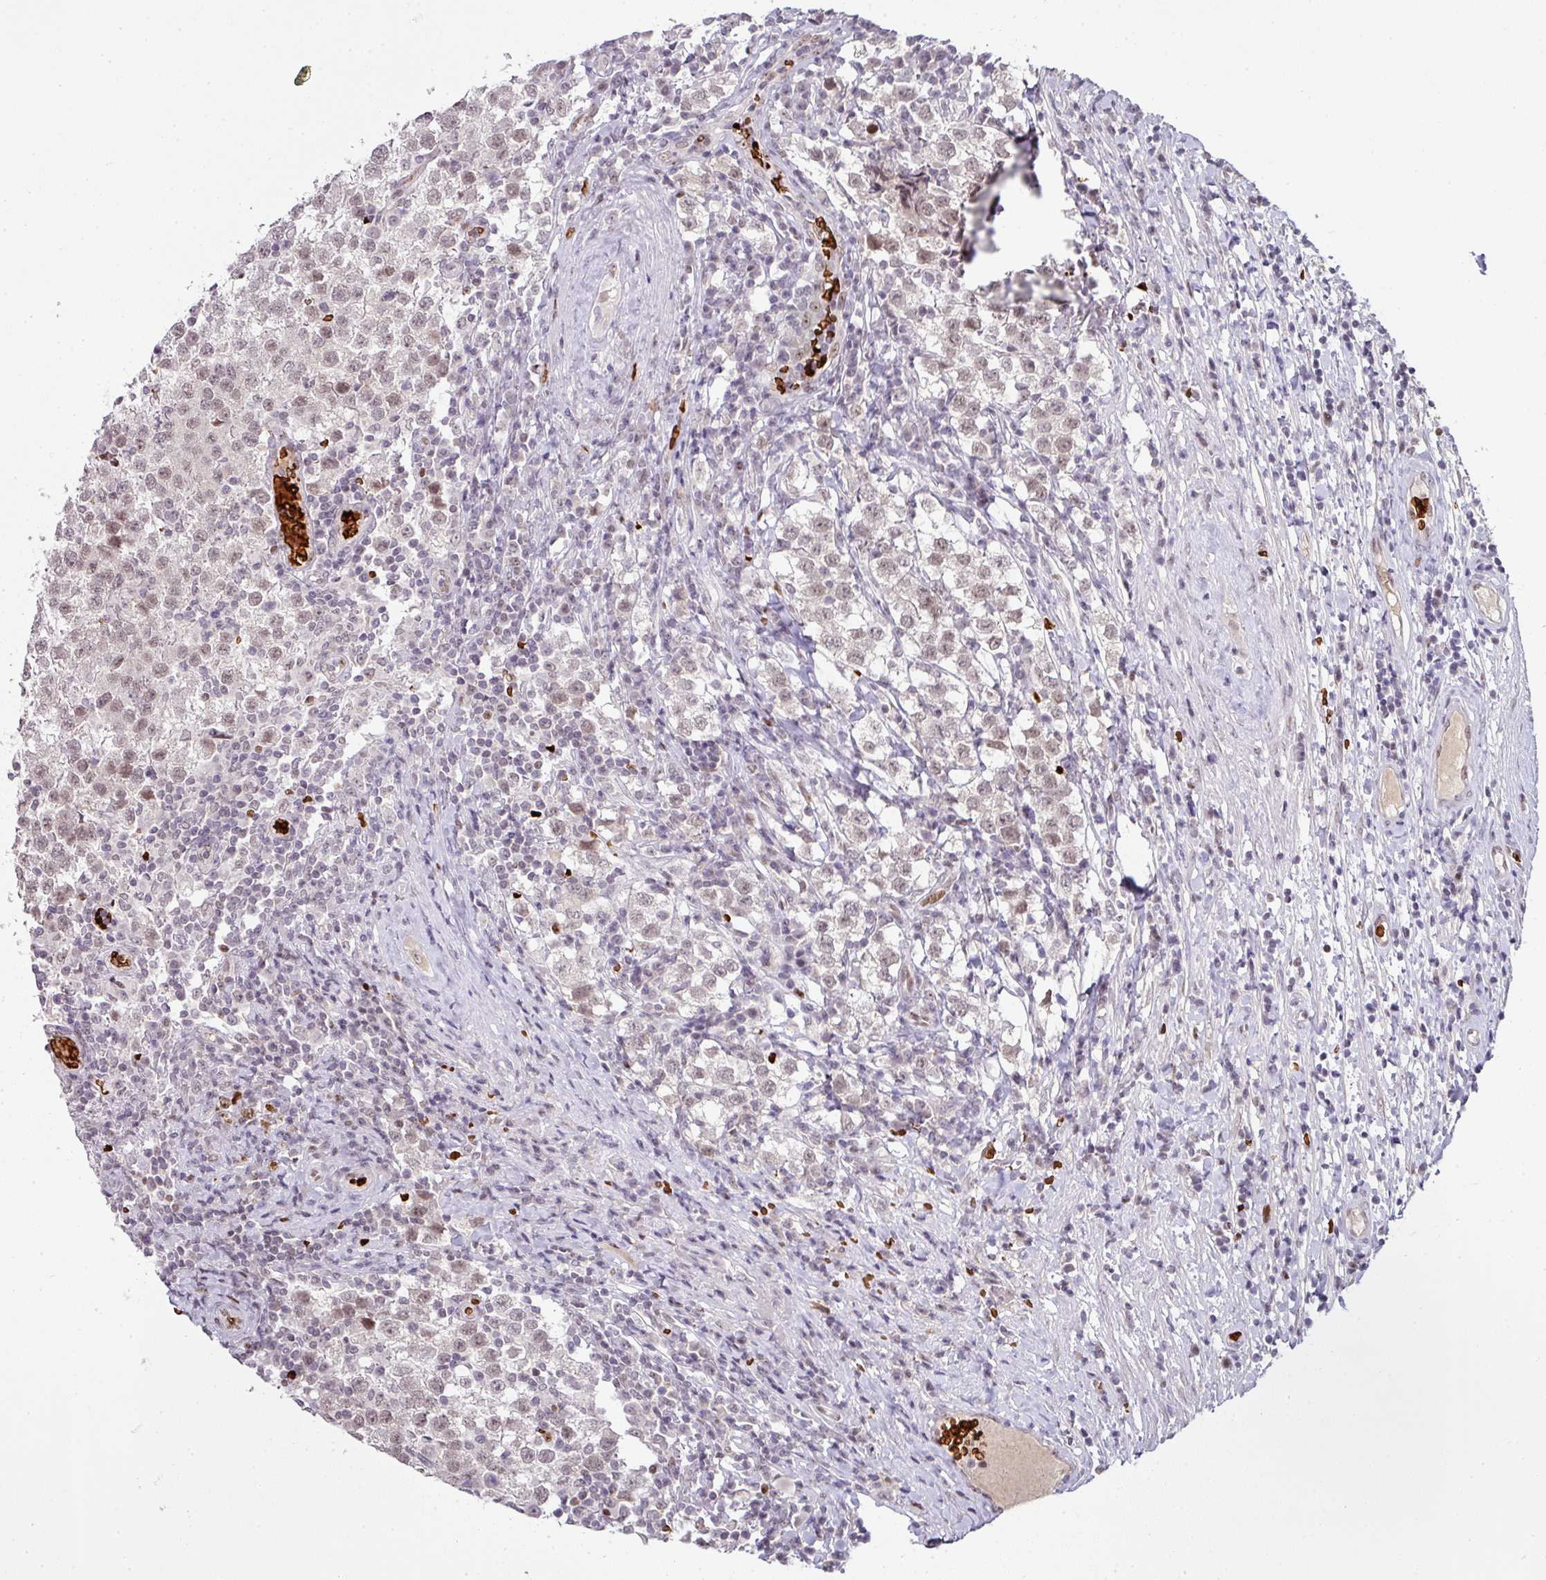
{"staining": {"intensity": "weak", "quantity": "25%-75%", "location": "nuclear"}, "tissue": "testis cancer", "cell_type": "Tumor cells", "image_type": "cancer", "snomed": [{"axis": "morphology", "description": "Seminoma, NOS"}, {"axis": "topography", "description": "Testis"}], "caption": "Immunohistochemistry (IHC) of human testis seminoma exhibits low levels of weak nuclear staining in approximately 25%-75% of tumor cells. (IHC, brightfield microscopy, high magnification).", "gene": "NEIL1", "patient": {"sex": "male", "age": 34}}